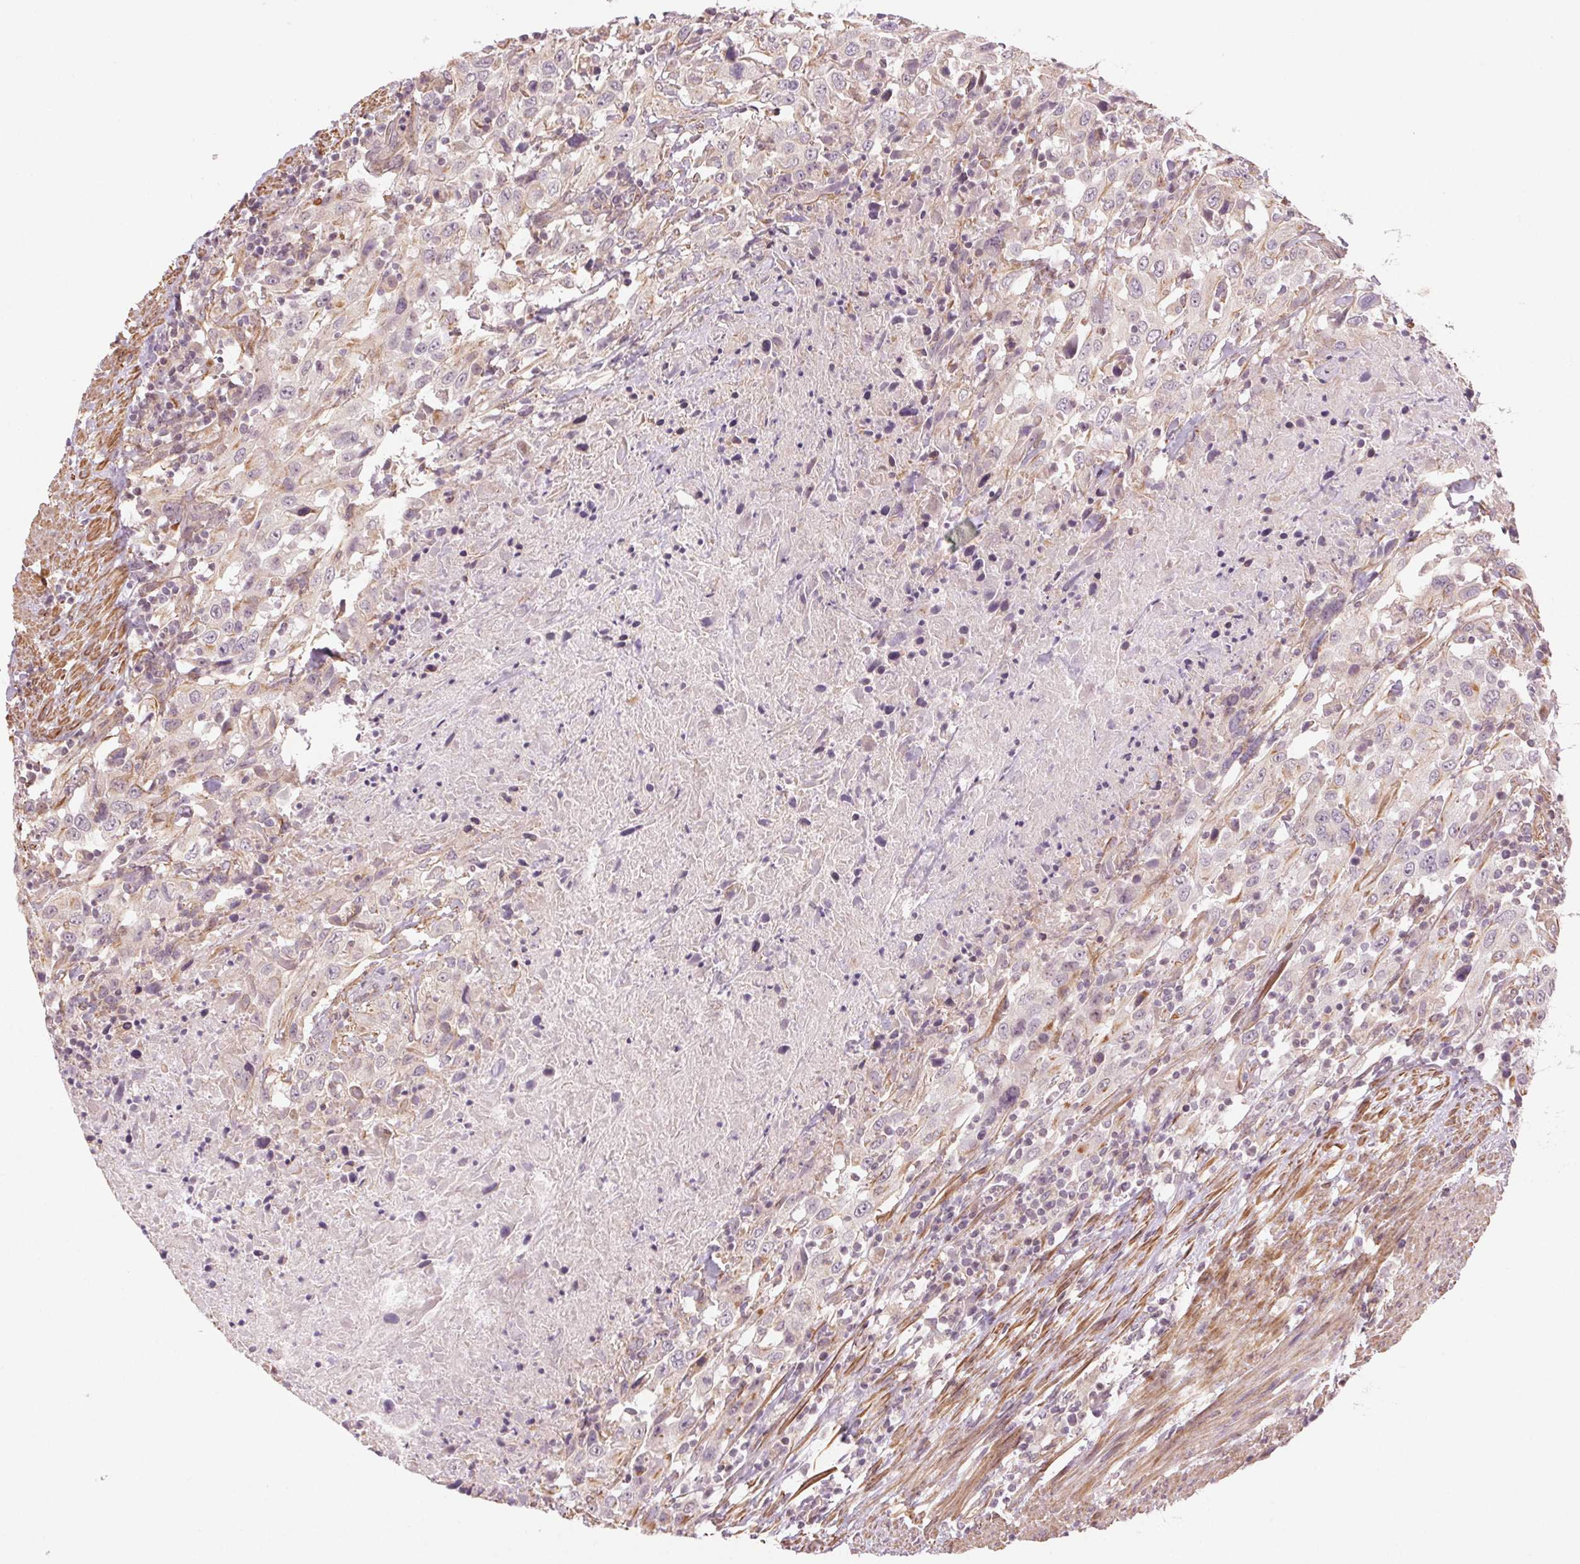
{"staining": {"intensity": "negative", "quantity": "none", "location": "none"}, "tissue": "urothelial cancer", "cell_type": "Tumor cells", "image_type": "cancer", "snomed": [{"axis": "morphology", "description": "Urothelial carcinoma, High grade"}, {"axis": "topography", "description": "Urinary bladder"}], "caption": "Photomicrograph shows no protein positivity in tumor cells of urothelial cancer tissue.", "gene": "CCSER1", "patient": {"sex": "male", "age": 61}}